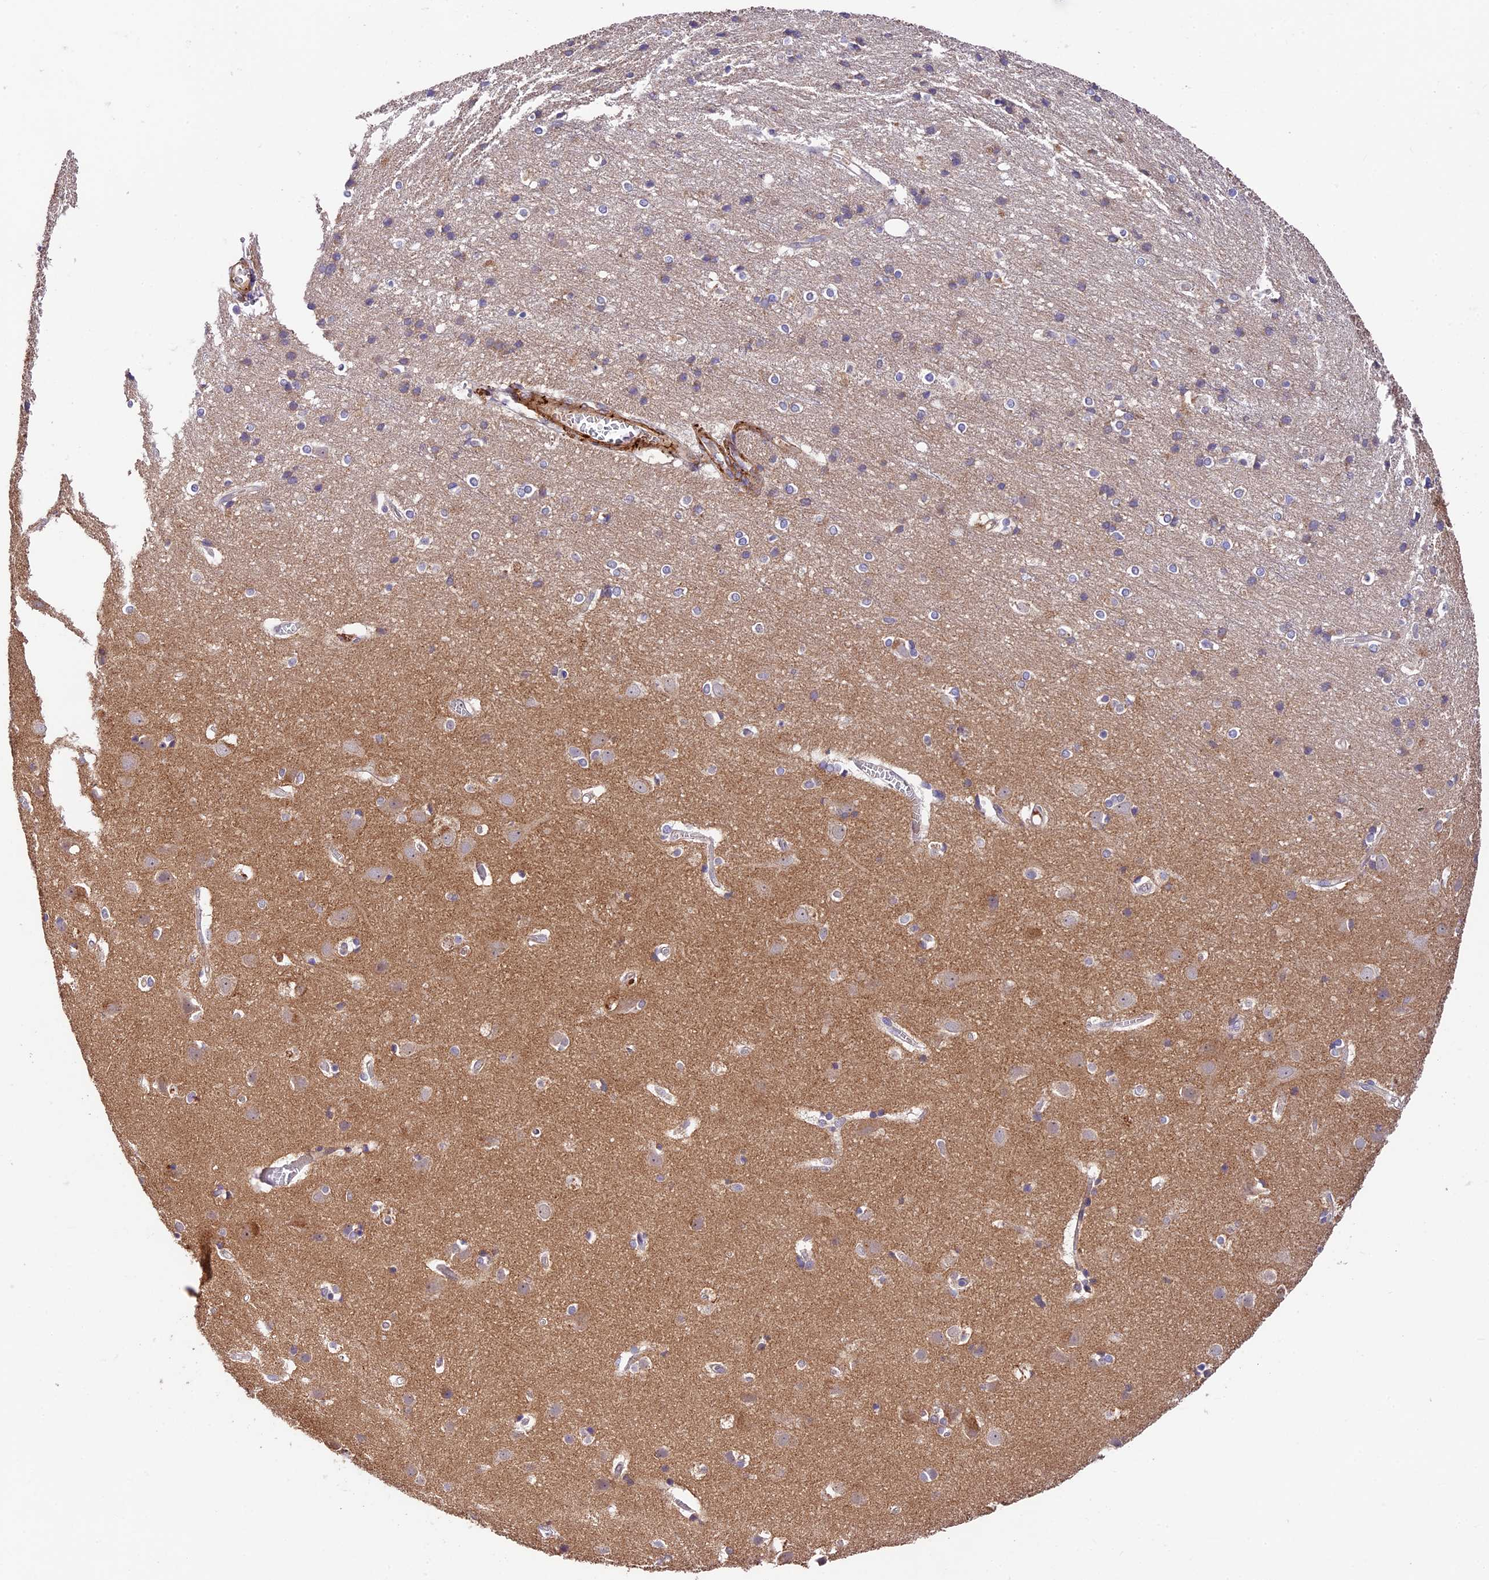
{"staining": {"intensity": "negative", "quantity": "none", "location": "none"}, "tissue": "cerebral cortex", "cell_type": "Endothelial cells", "image_type": "normal", "snomed": [{"axis": "morphology", "description": "Normal tissue, NOS"}, {"axis": "topography", "description": "Cerebral cortex"}], "caption": "An immunohistochemistry (IHC) photomicrograph of unremarkable cerebral cortex is shown. There is no staining in endothelial cells of cerebral cortex. (DAB (3,3'-diaminobenzidine) immunohistochemistry with hematoxylin counter stain).", "gene": "LSM7", "patient": {"sex": "male", "age": 54}}